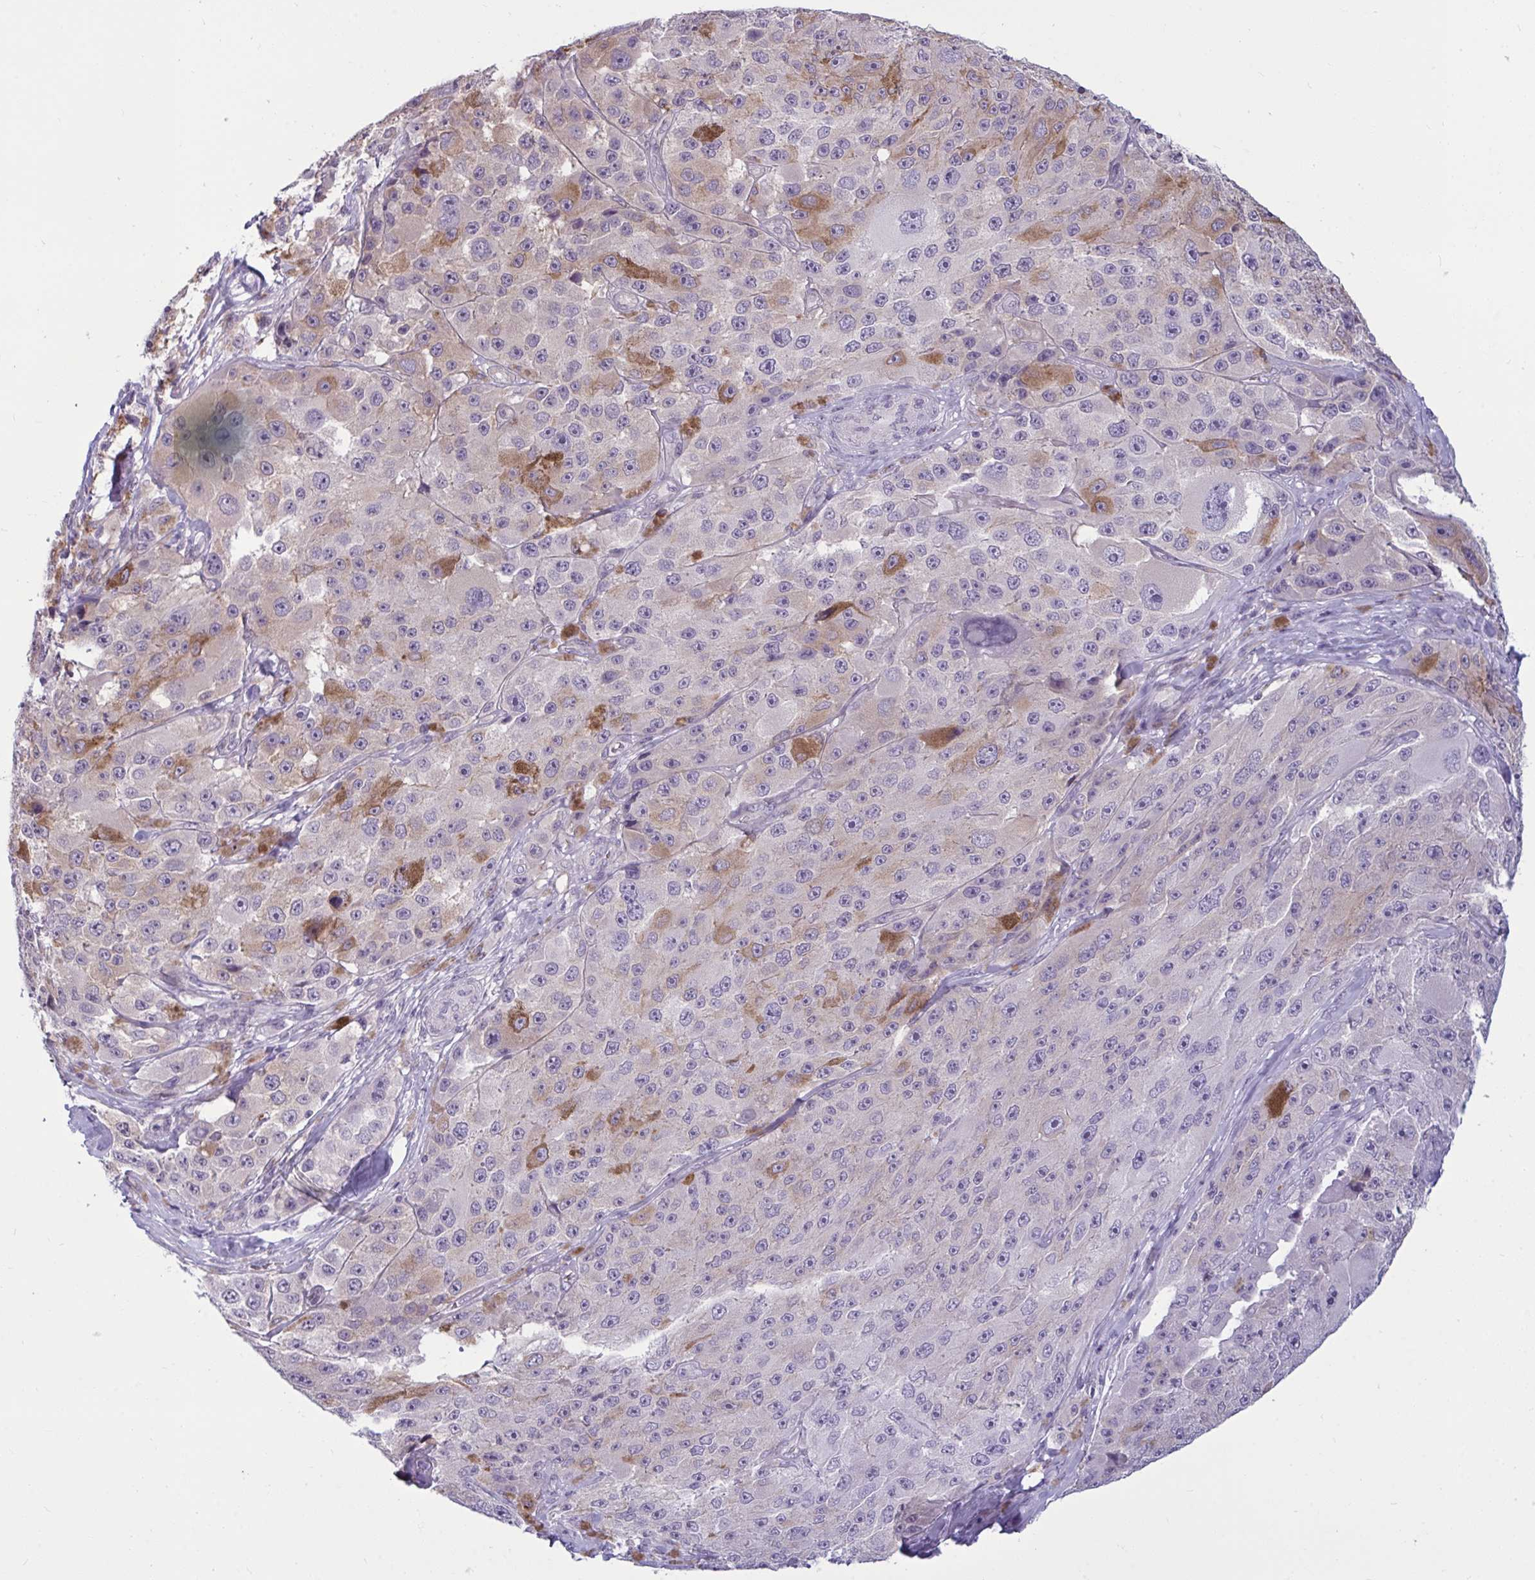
{"staining": {"intensity": "moderate", "quantity": "<25%", "location": "cytoplasmic/membranous"}, "tissue": "melanoma", "cell_type": "Tumor cells", "image_type": "cancer", "snomed": [{"axis": "morphology", "description": "Malignant melanoma, Metastatic site"}, {"axis": "topography", "description": "Lymph node"}], "caption": "This histopathology image displays IHC staining of malignant melanoma (metastatic site), with low moderate cytoplasmic/membranous staining in about <25% of tumor cells.", "gene": "TBC1D4", "patient": {"sex": "male", "age": 62}}